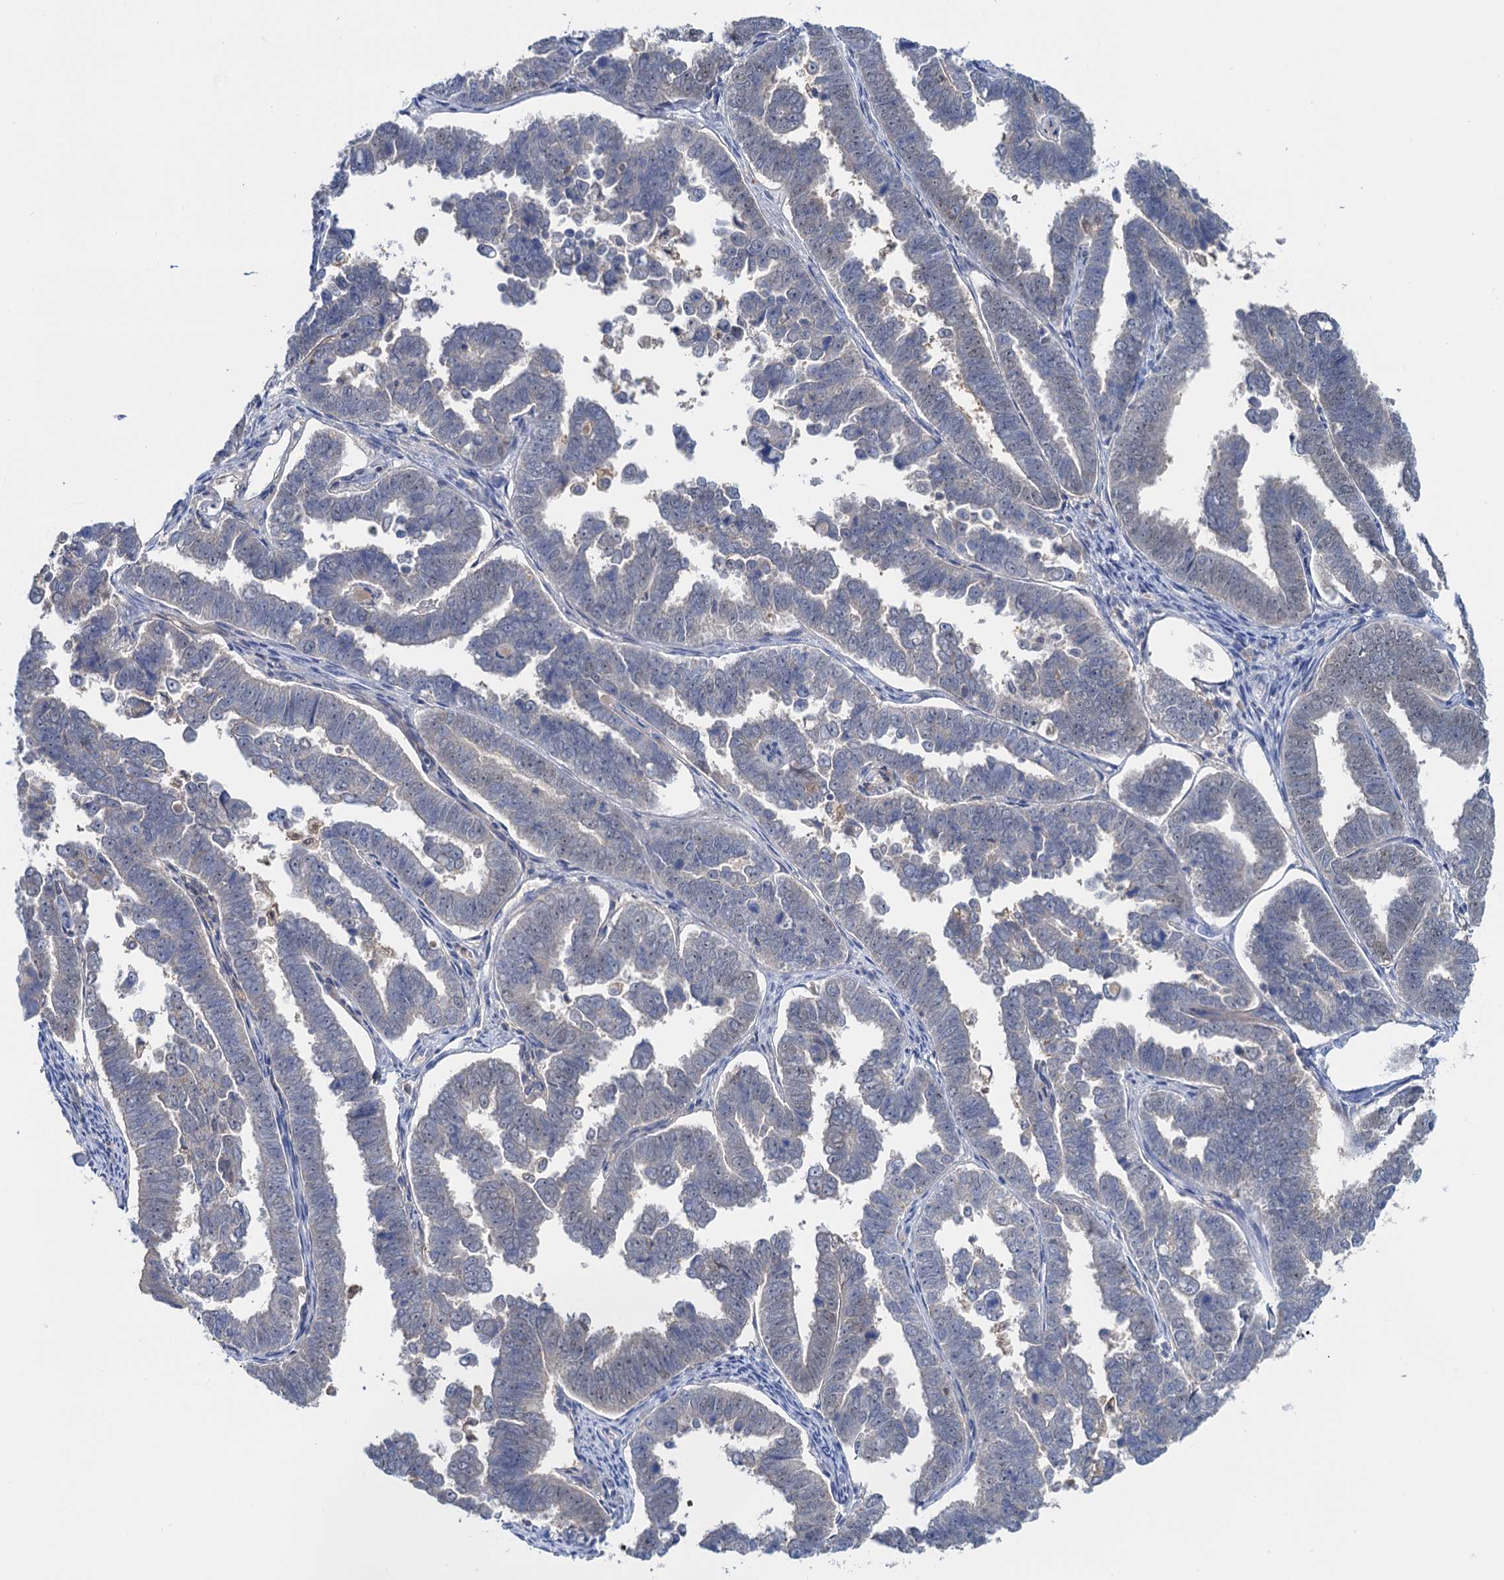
{"staining": {"intensity": "negative", "quantity": "none", "location": "none"}, "tissue": "endometrial cancer", "cell_type": "Tumor cells", "image_type": "cancer", "snomed": [{"axis": "morphology", "description": "Adenocarcinoma, NOS"}, {"axis": "topography", "description": "Endometrium"}], "caption": "There is no significant staining in tumor cells of endometrial cancer.", "gene": "FAH", "patient": {"sex": "female", "age": 75}}